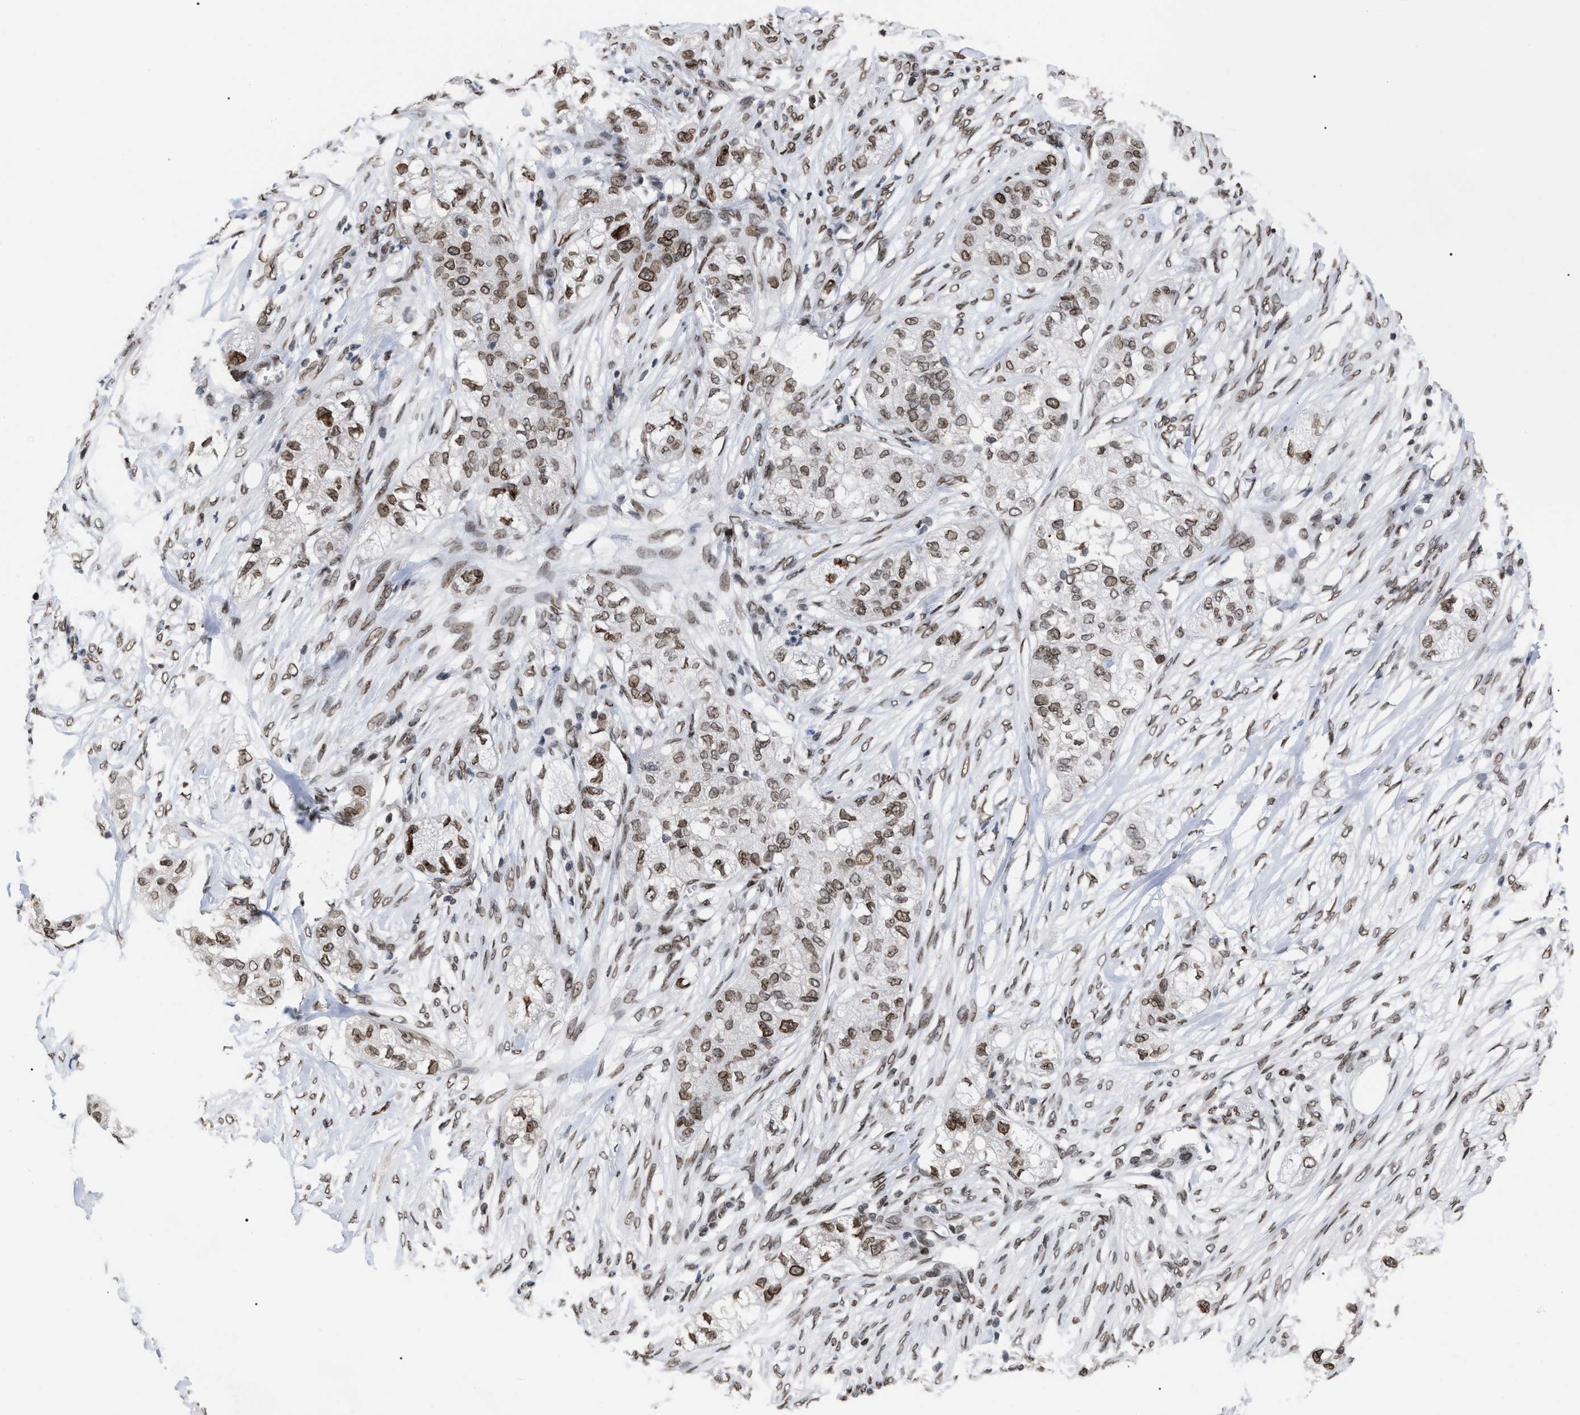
{"staining": {"intensity": "moderate", "quantity": ">75%", "location": "nuclear"}, "tissue": "pancreatic cancer", "cell_type": "Tumor cells", "image_type": "cancer", "snomed": [{"axis": "morphology", "description": "Adenocarcinoma, NOS"}, {"axis": "topography", "description": "Pancreas"}], "caption": "This micrograph demonstrates immunohistochemistry staining of human adenocarcinoma (pancreatic), with medium moderate nuclear expression in about >75% of tumor cells.", "gene": "TPR", "patient": {"sex": "female", "age": 78}}